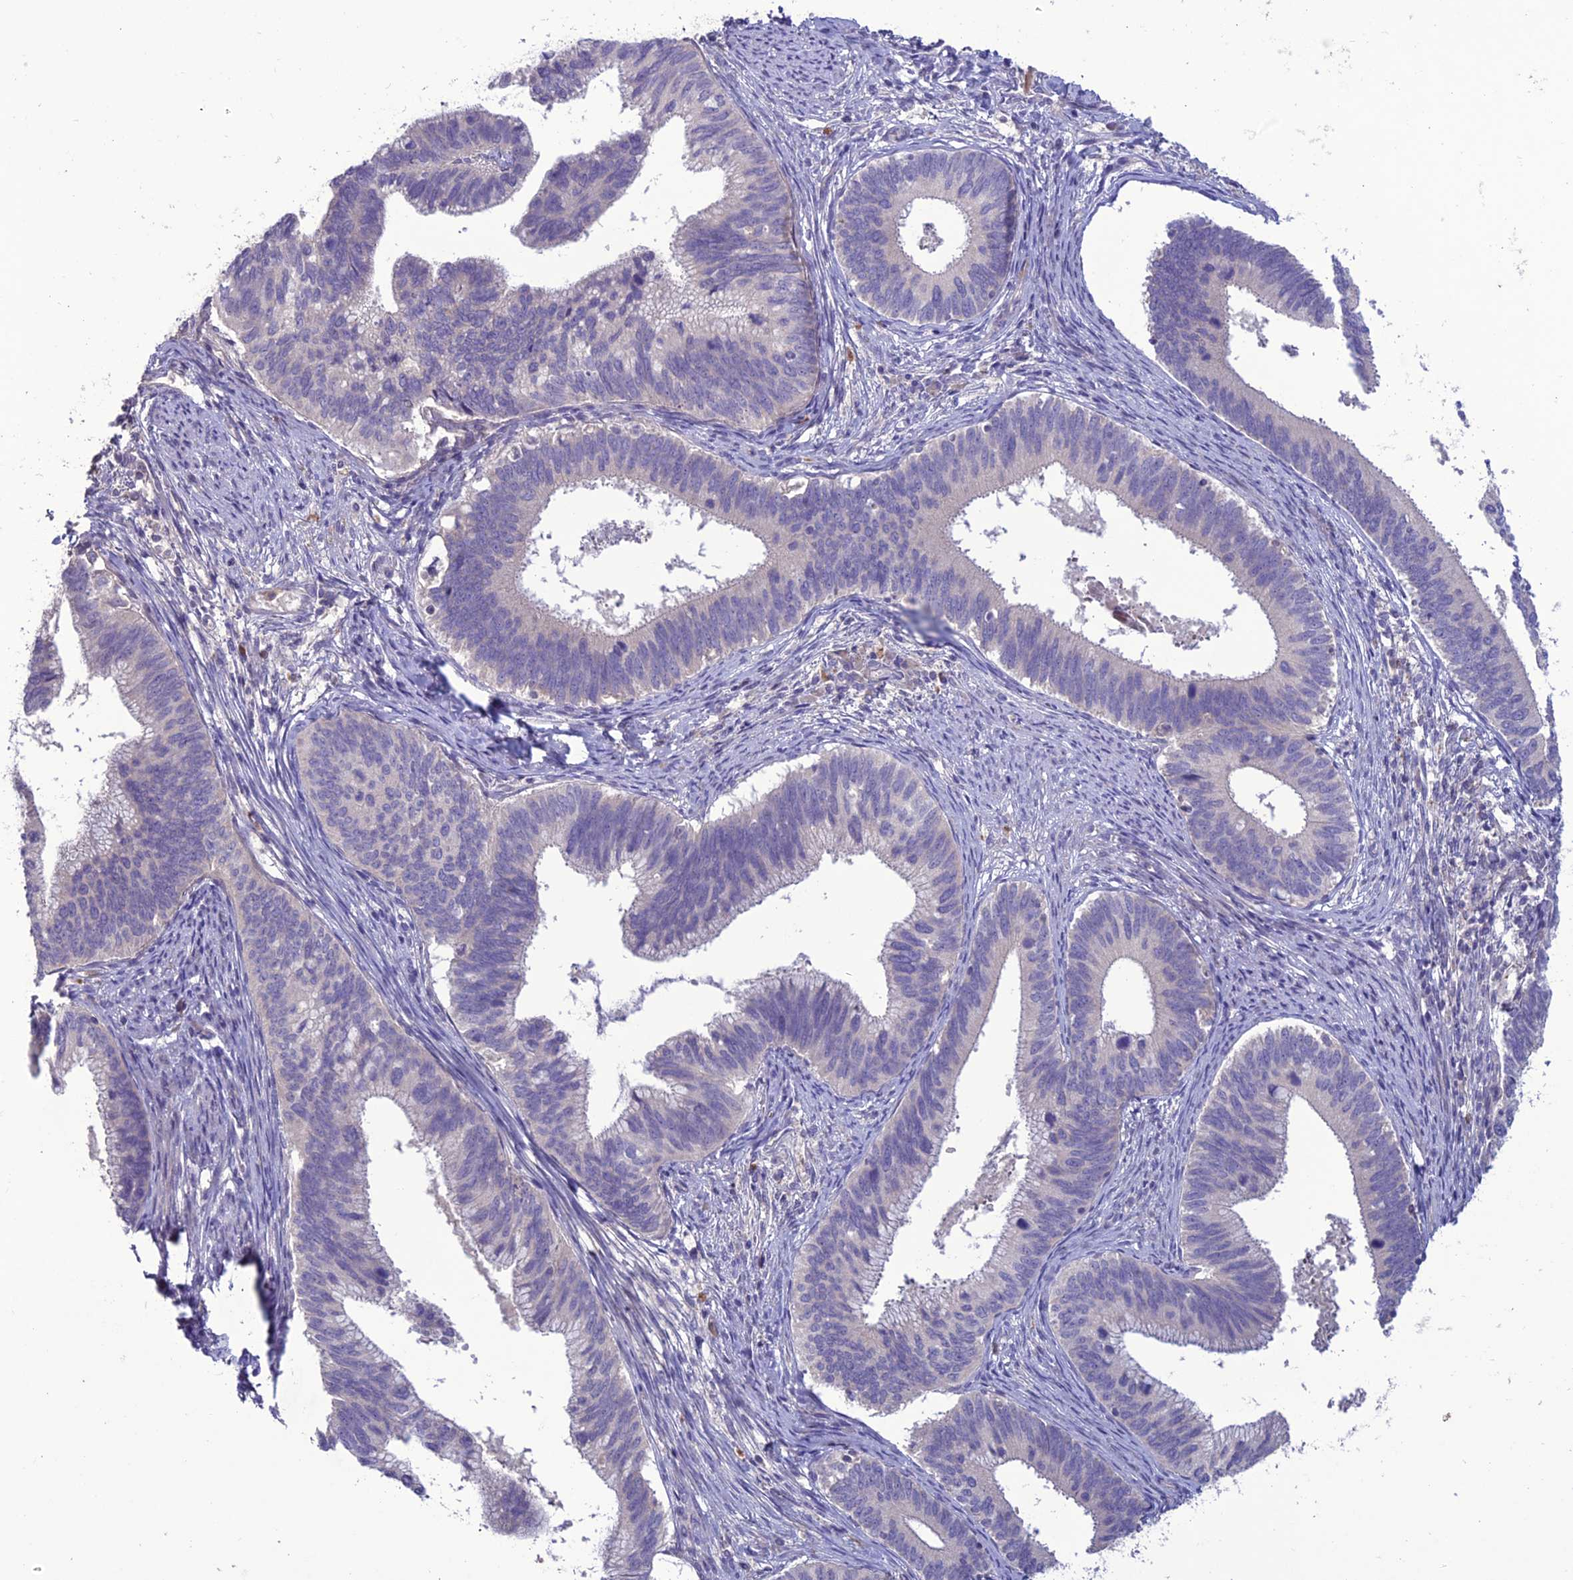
{"staining": {"intensity": "negative", "quantity": "none", "location": "none"}, "tissue": "cervical cancer", "cell_type": "Tumor cells", "image_type": "cancer", "snomed": [{"axis": "morphology", "description": "Adenocarcinoma, NOS"}, {"axis": "topography", "description": "Cervix"}], "caption": "DAB (3,3'-diaminobenzidine) immunohistochemical staining of cervical adenocarcinoma exhibits no significant staining in tumor cells.", "gene": "C2orf76", "patient": {"sex": "female", "age": 42}}